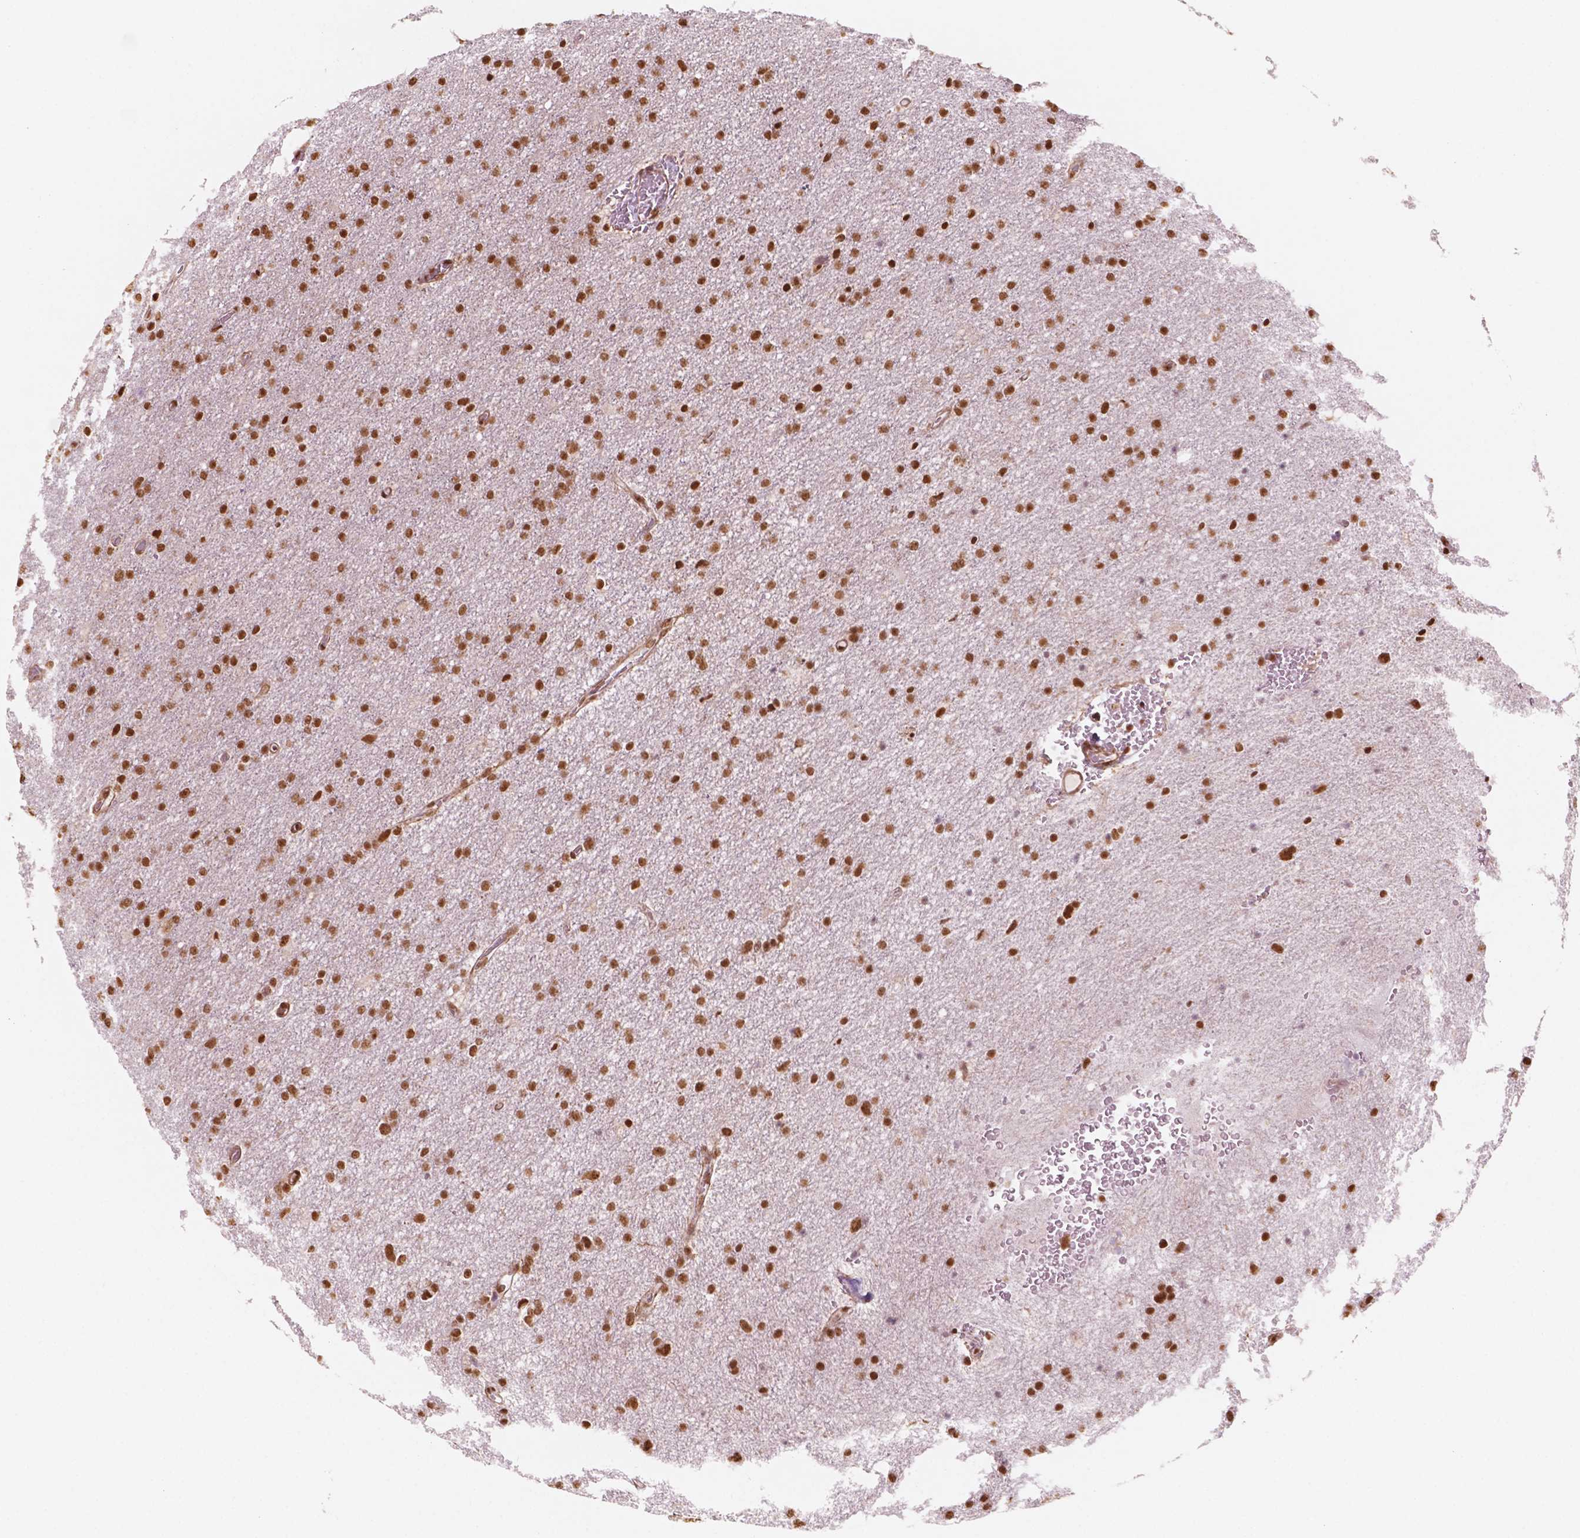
{"staining": {"intensity": "moderate", "quantity": ">75%", "location": "nuclear"}, "tissue": "glioma", "cell_type": "Tumor cells", "image_type": "cancer", "snomed": [{"axis": "morphology", "description": "Glioma, malignant, High grade"}, {"axis": "topography", "description": "Cerebral cortex"}], "caption": "High-power microscopy captured an immunohistochemistry (IHC) photomicrograph of malignant high-grade glioma, revealing moderate nuclear positivity in about >75% of tumor cells.", "gene": "GTF3C5", "patient": {"sex": "male", "age": 70}}